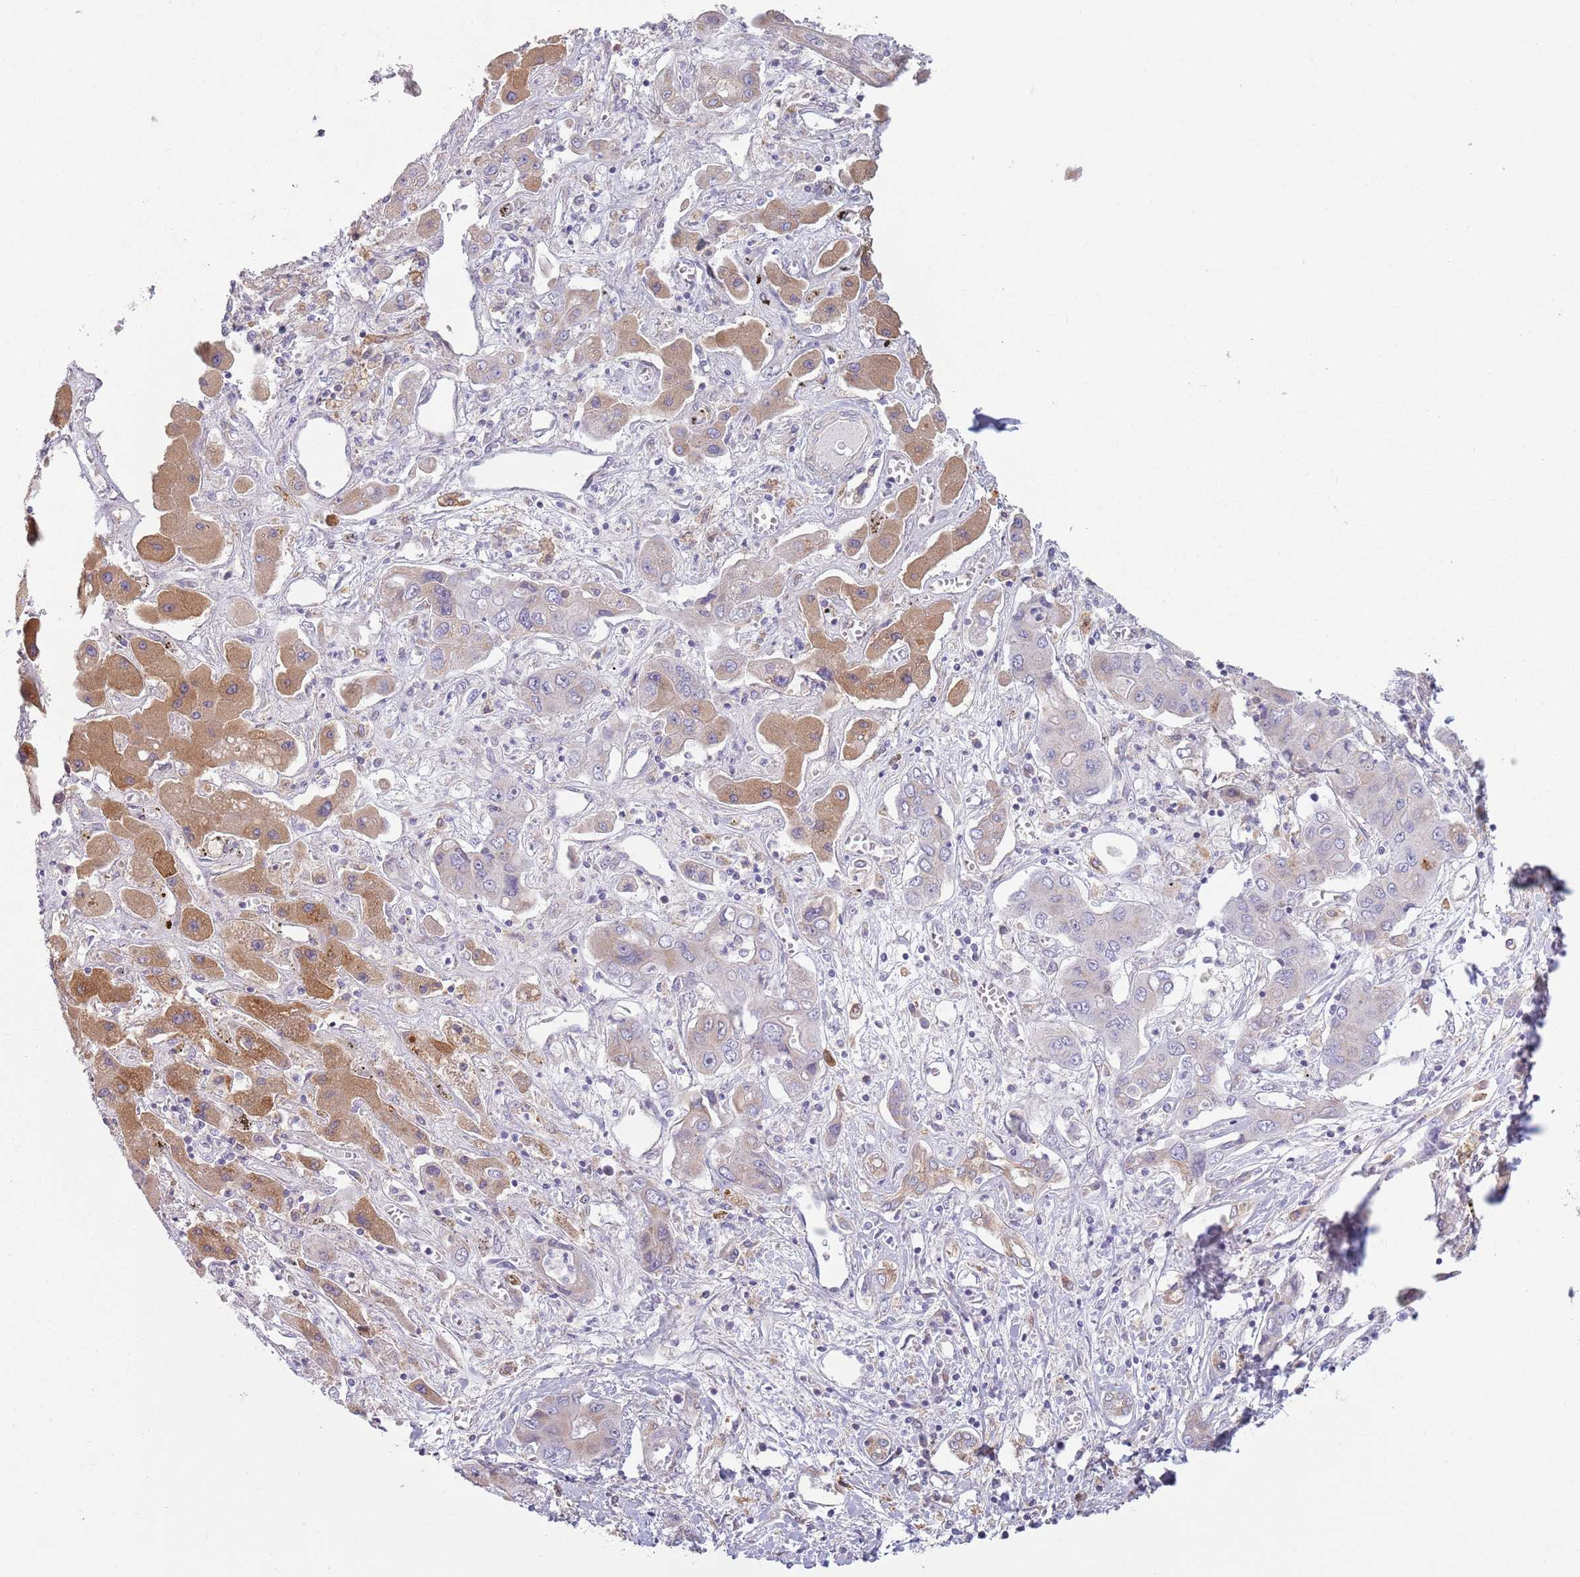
{"staining": {"intensity": "strong", "quantity": "<25%", "location": "cytoplasmic/membranous"}, "tissue": "liver cancer", "cell_type": "Tumor cells", "image_type": "cancer", "snomed": [{"axis": "morphology", "description": "Cholangiocarcinoma"}, {"axis": "topography", "description": "Liver"}], "caption": "Cholangiocarcinoma (liver) tissue demonstrates strong cytoplasmic/membranous staining in about <25% of tumor cells", "gene": "COQ5", "patient": {"sex": "male", "age": 67}}